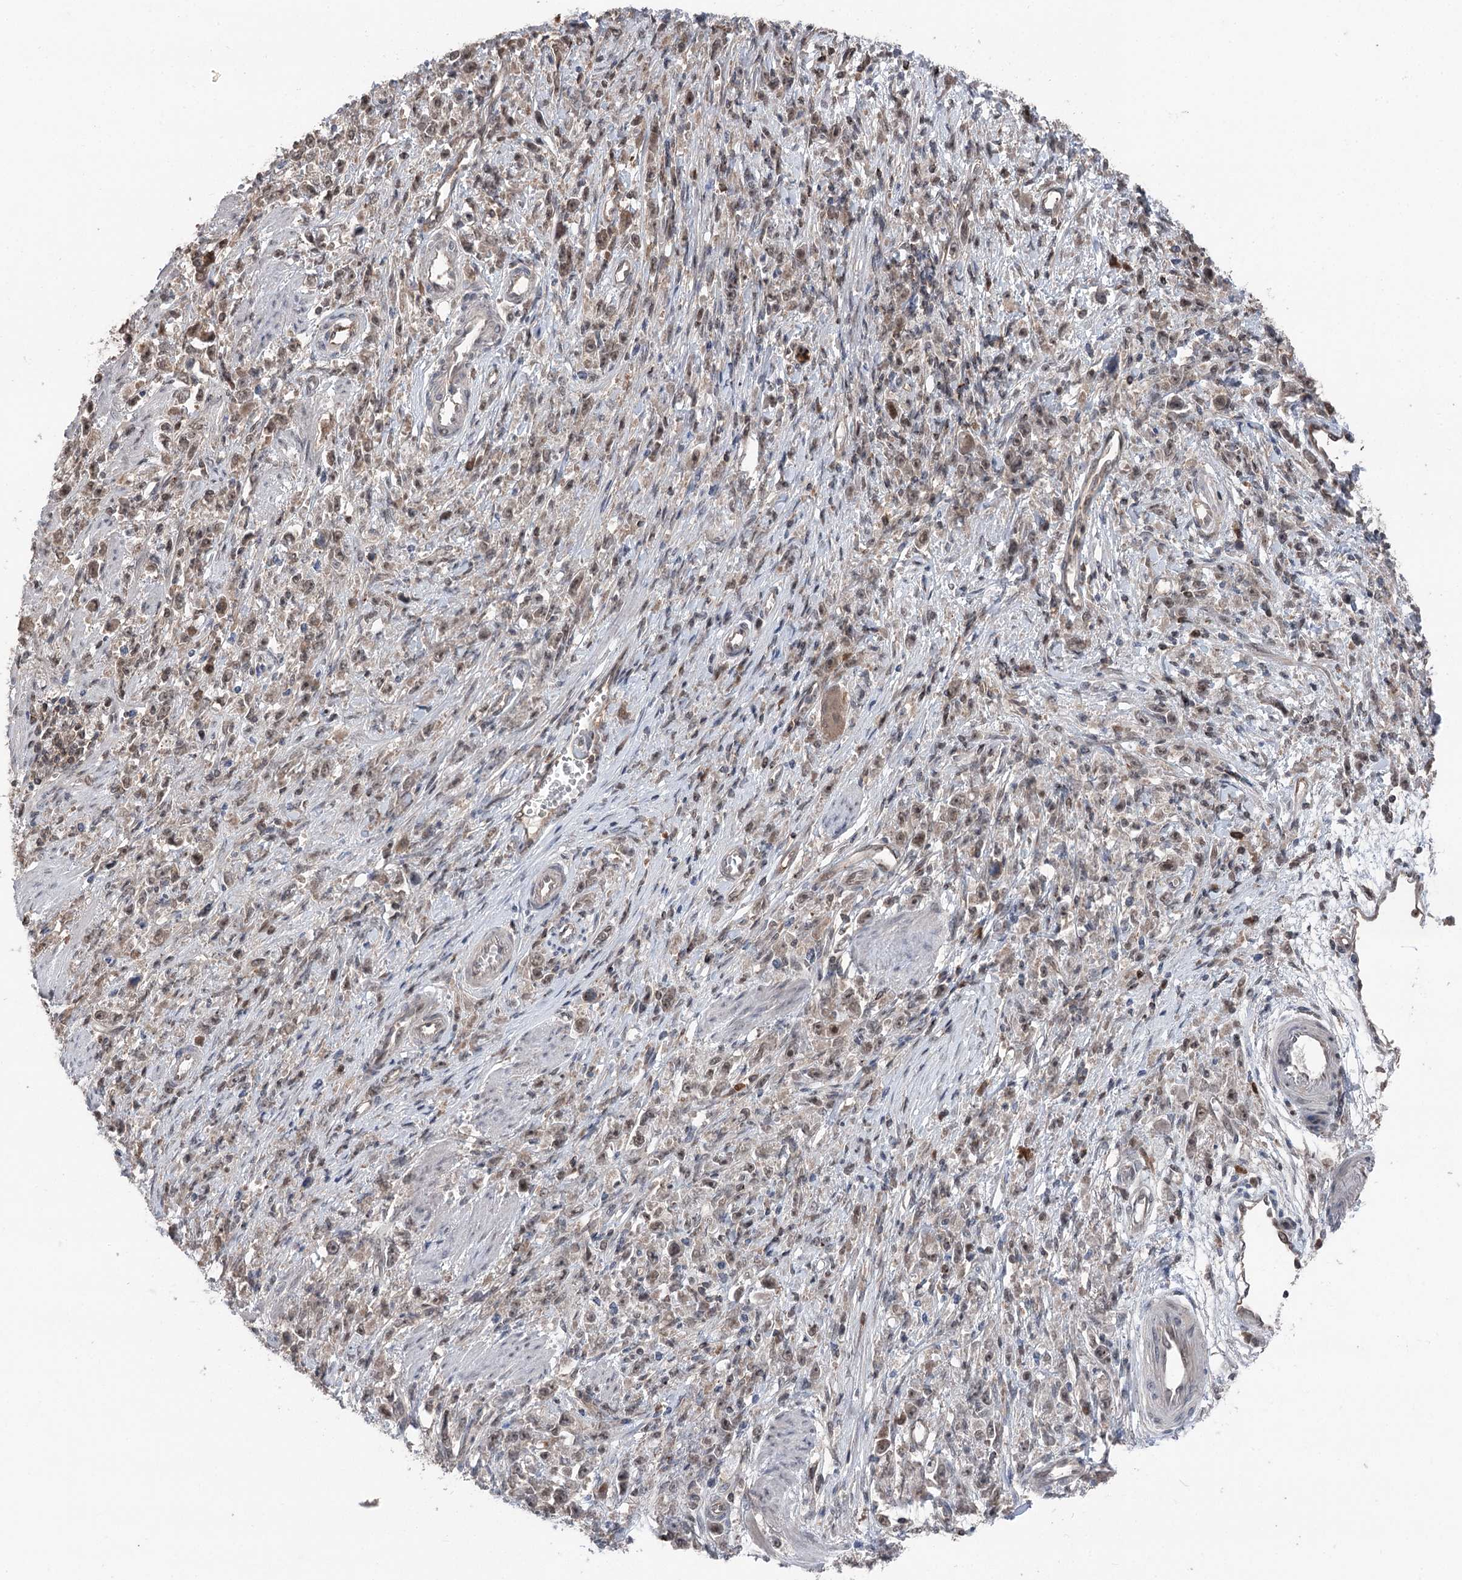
{"staining": {"intensity": "weak", "quantity": ">75%", "location": "nuclear"}, "tissue": "stomach cancer", "cell_type": "Tumor cells", "image_type": "cancer", "snomed": [{"axis": "morphology", "description": "Adenocarcinoma, NOS"}, {"axis": "topography", "description": "Stomach"}], "caption": "This is a micrograph of immunohistochemistry (IHC) staining of adenocarcinoma (stomach), which shows weak expression in the nuclear of tumor cells.", "gene": "CCSER2", "patient": {"sex": "female", "age": 59}}